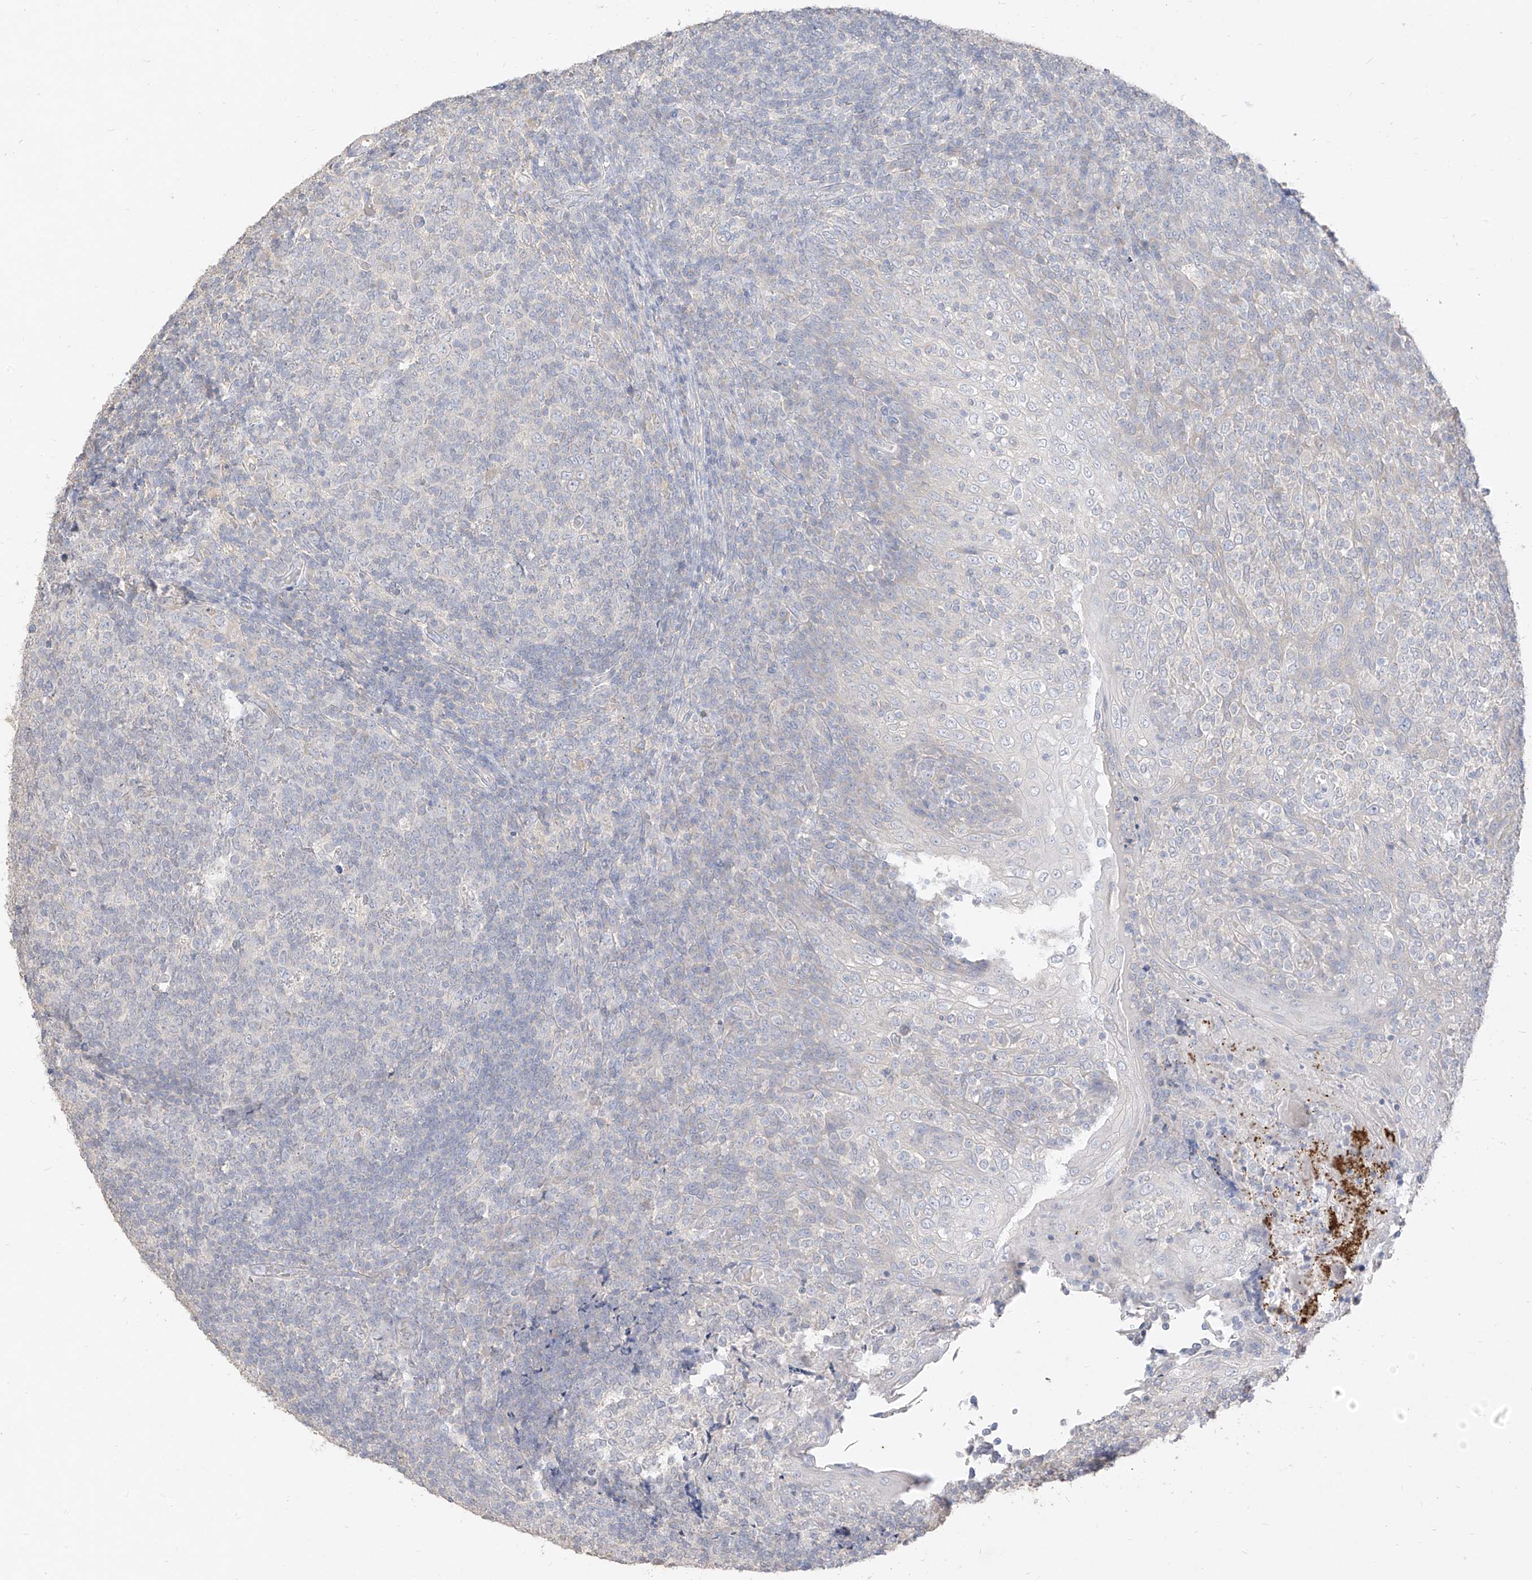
{"staining": {"intensity": "negative", "quantity": "none", "location": "none"}, "tissue": "tonsil", "cell_type": "Germinal center cells", "image_type": "normal", "snomed": [{"axis": "morphology", "description": "Normal tissue, NOS"}, {"axis": "topography", "description": "Tonsil"}], "caption": "Immunohistochemistry (IHC) histopathology image of benign tonsil stained for a protein (brown), which displays no positivity in germinal center cells. (Immunohistochemistry (IHC), brightfield microscopy, high magnification).", "gene": "ZZEF1", "patient": {"sex": "female", "age": 19}}